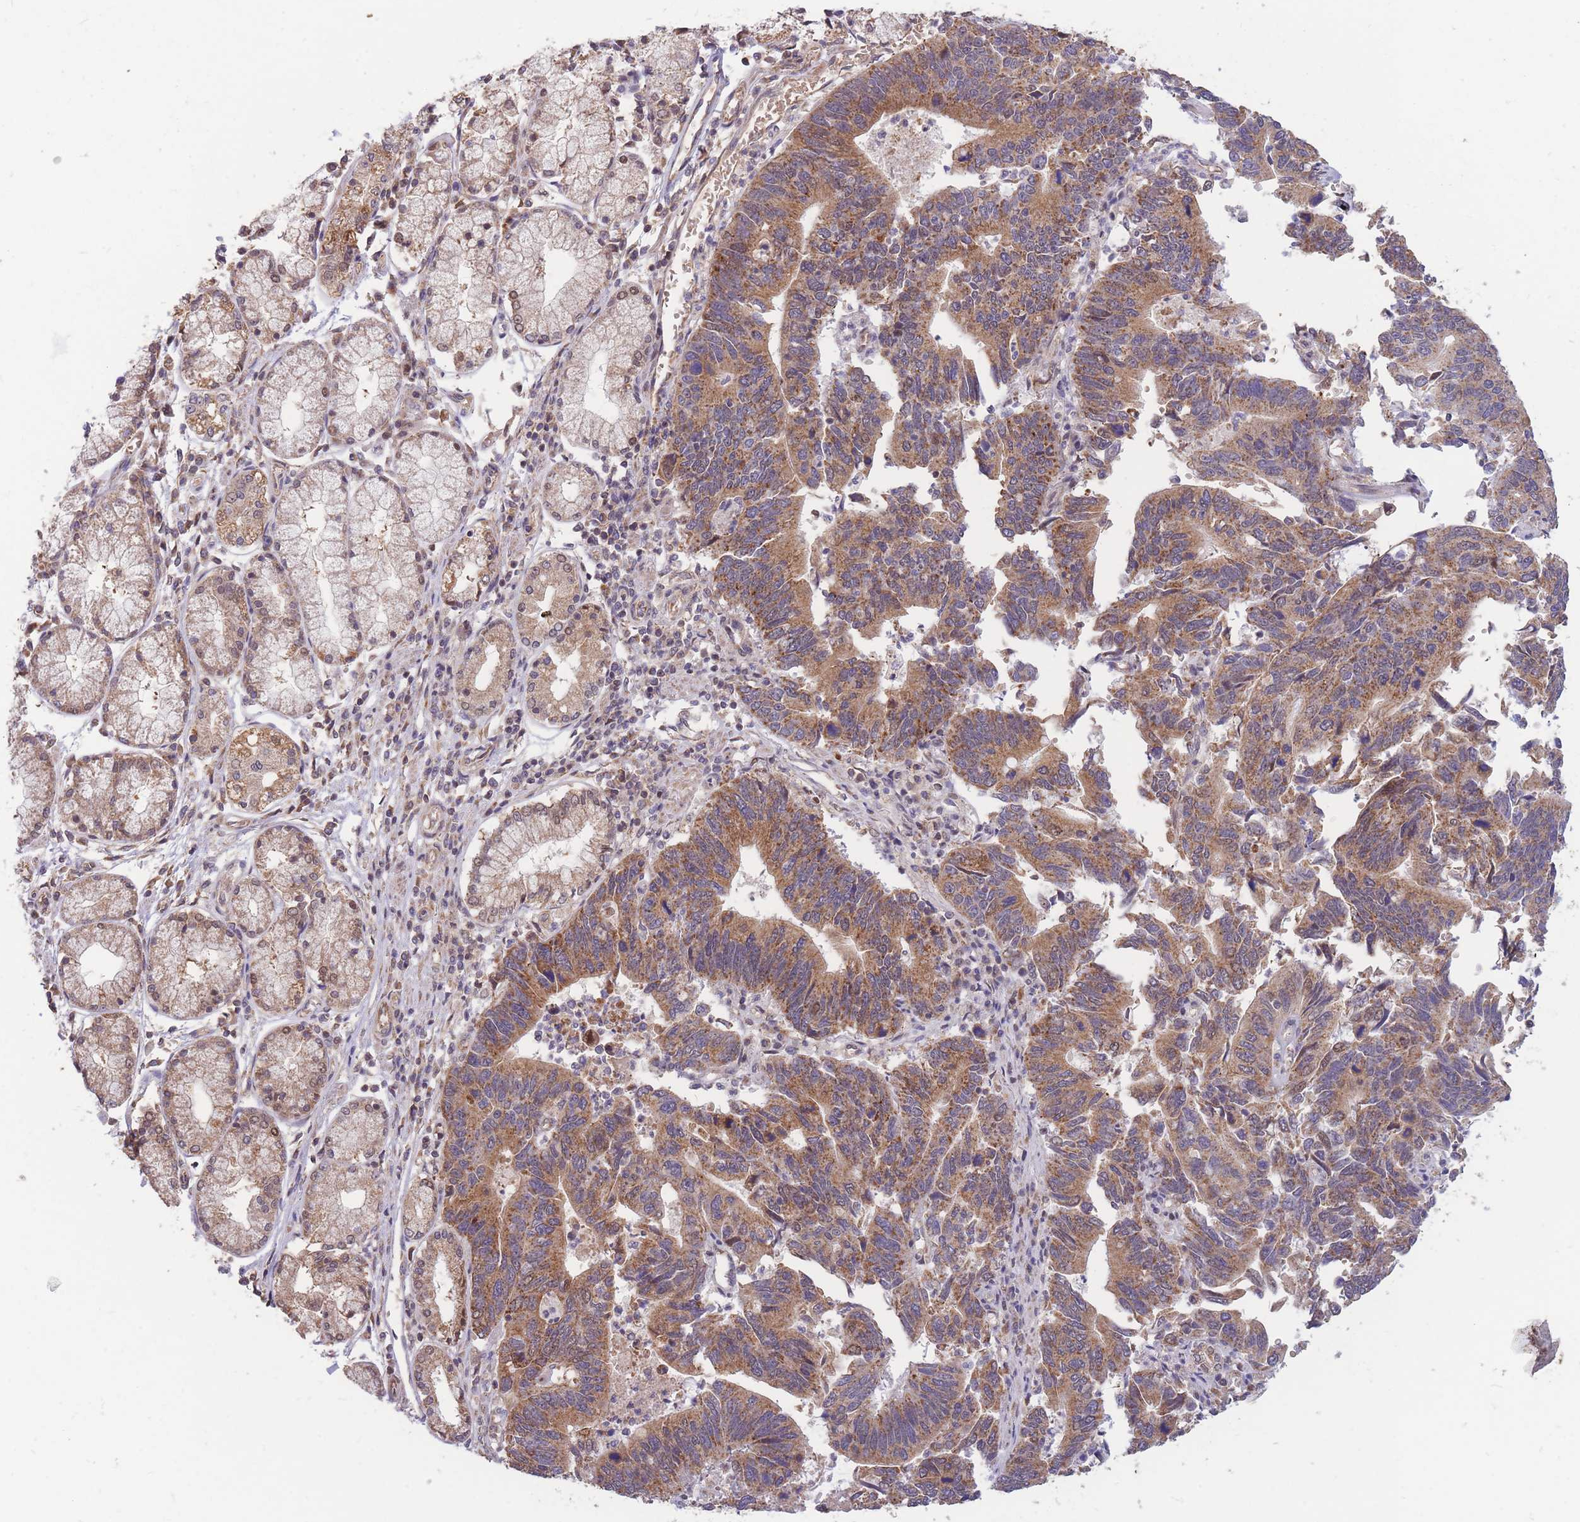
{"staining": {"intensity": "moderate", "quantity": ">75%", "location": "cytoplasmic/membranous"}, "tissue": "stomach cancer", "cell_type": "Tumor cells", "image_type": "cancer", "snomed": [{"axis": "morphology", "description": "Adenocarcinoma, NOS"}, {"axis": "topography", "description": "Stomach"}], "caption": "IHC of human stomach cancer shows medium levels of moderate cytoplasmic/membranous positivity in about >75% of tumor cells. IHC stains the protein in brown and the nuclei are stained blue.", "gene": "PTPMT1", "patient": {"sex": "male", "age": 59}}